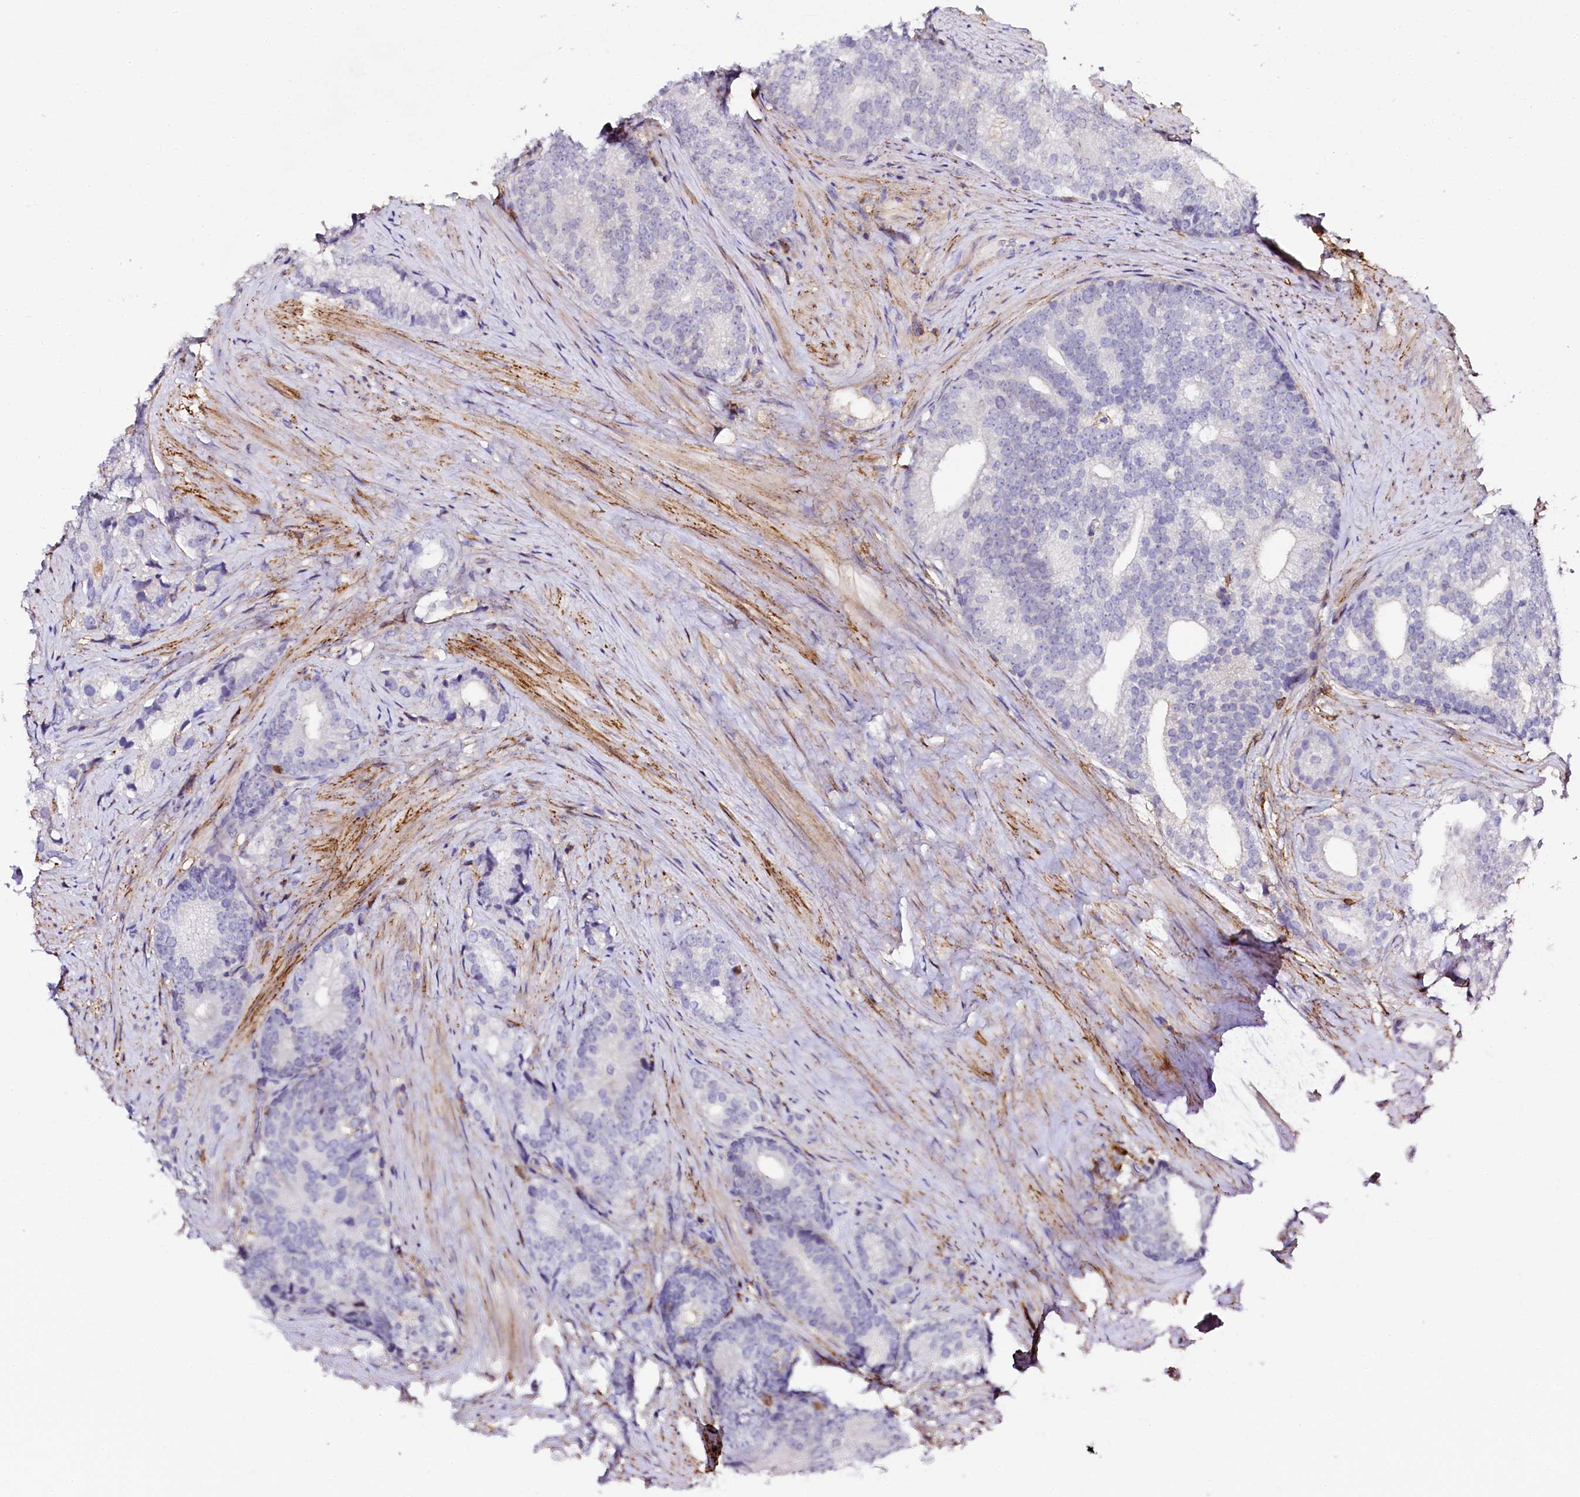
{"staining": {"intensity": "negative", "quantity": "none", "location": "none"}, "tissue": "prostate cancer", "cell_type": "Tumor cells", "image_type": "cancer", "snomed": [{"axis": "morphology", "description": "Adenocarcinoma, Low grade"}, {"axis": "topography", "description": "Prostate"}], "caption": "Tumor cells are negative for protein expression in human adenocarcinoma (low-grade) (prostate).", "gene": "AAAS", "patient": {"sex": "male", "age": 71}}